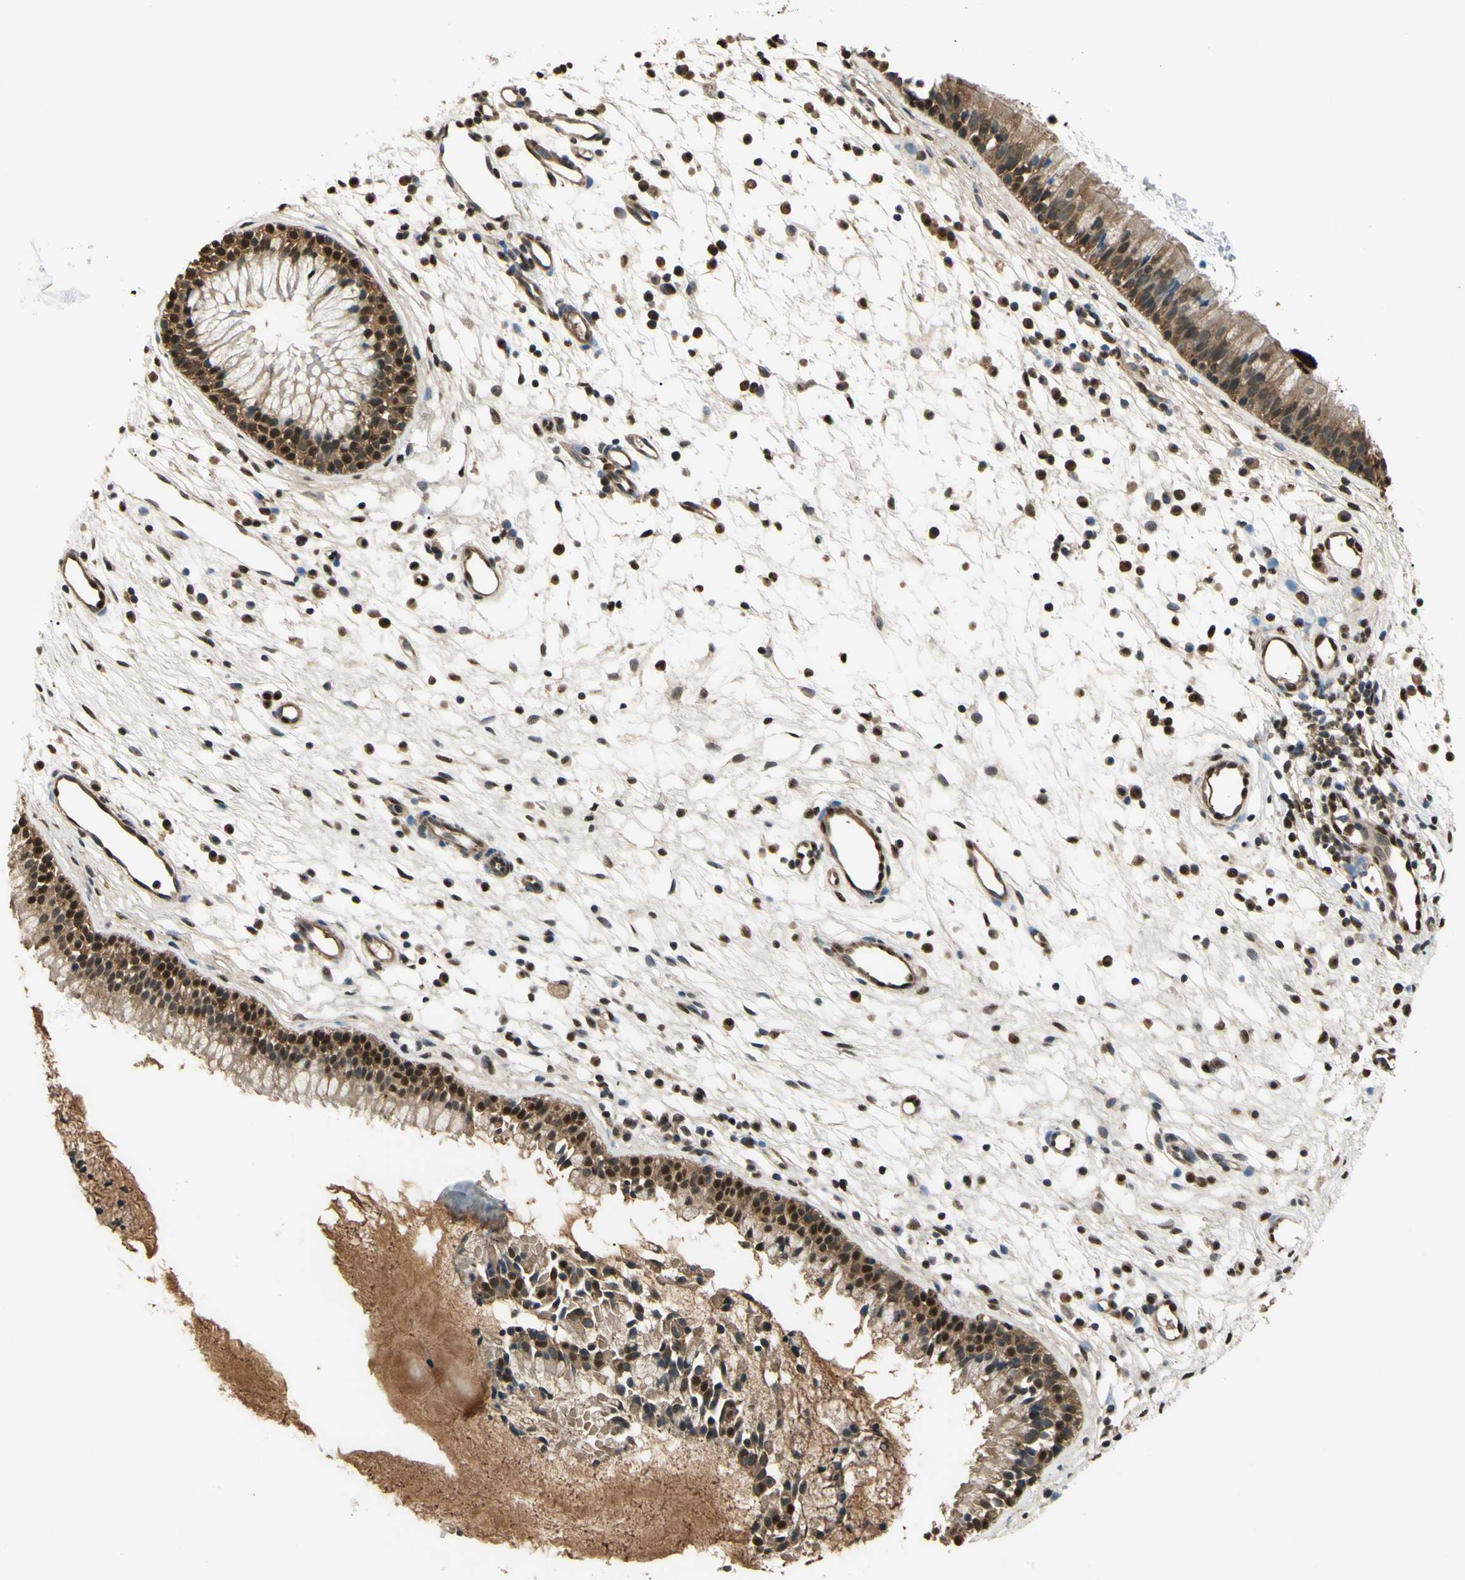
{"staining": {"intensity": "moderate", "quantity": ">75%", "location": "cytoplasmic/membranous,nuclear"}, "tissue": "nasopharynx", "cell_type": "Respiratory epithelial cells", "image_type": "normal", "snomed": [{"axis": "morphology", "description": "Normal tissue, NOS"}, {"axis": "topography", "description": "Nasopharynx"}], "caption": "A brown stain highlights moderate cytoplasmic/membranous,nuclear staining of a protein in respiratory epithelial cells of benign nasopharynx. (DAB (3,3'-diaminobenzidine) = brown stain, brightfield microscopy at high magnification).", "gene": "PNCK", "patient": {"sex": "male", "age": 21}}